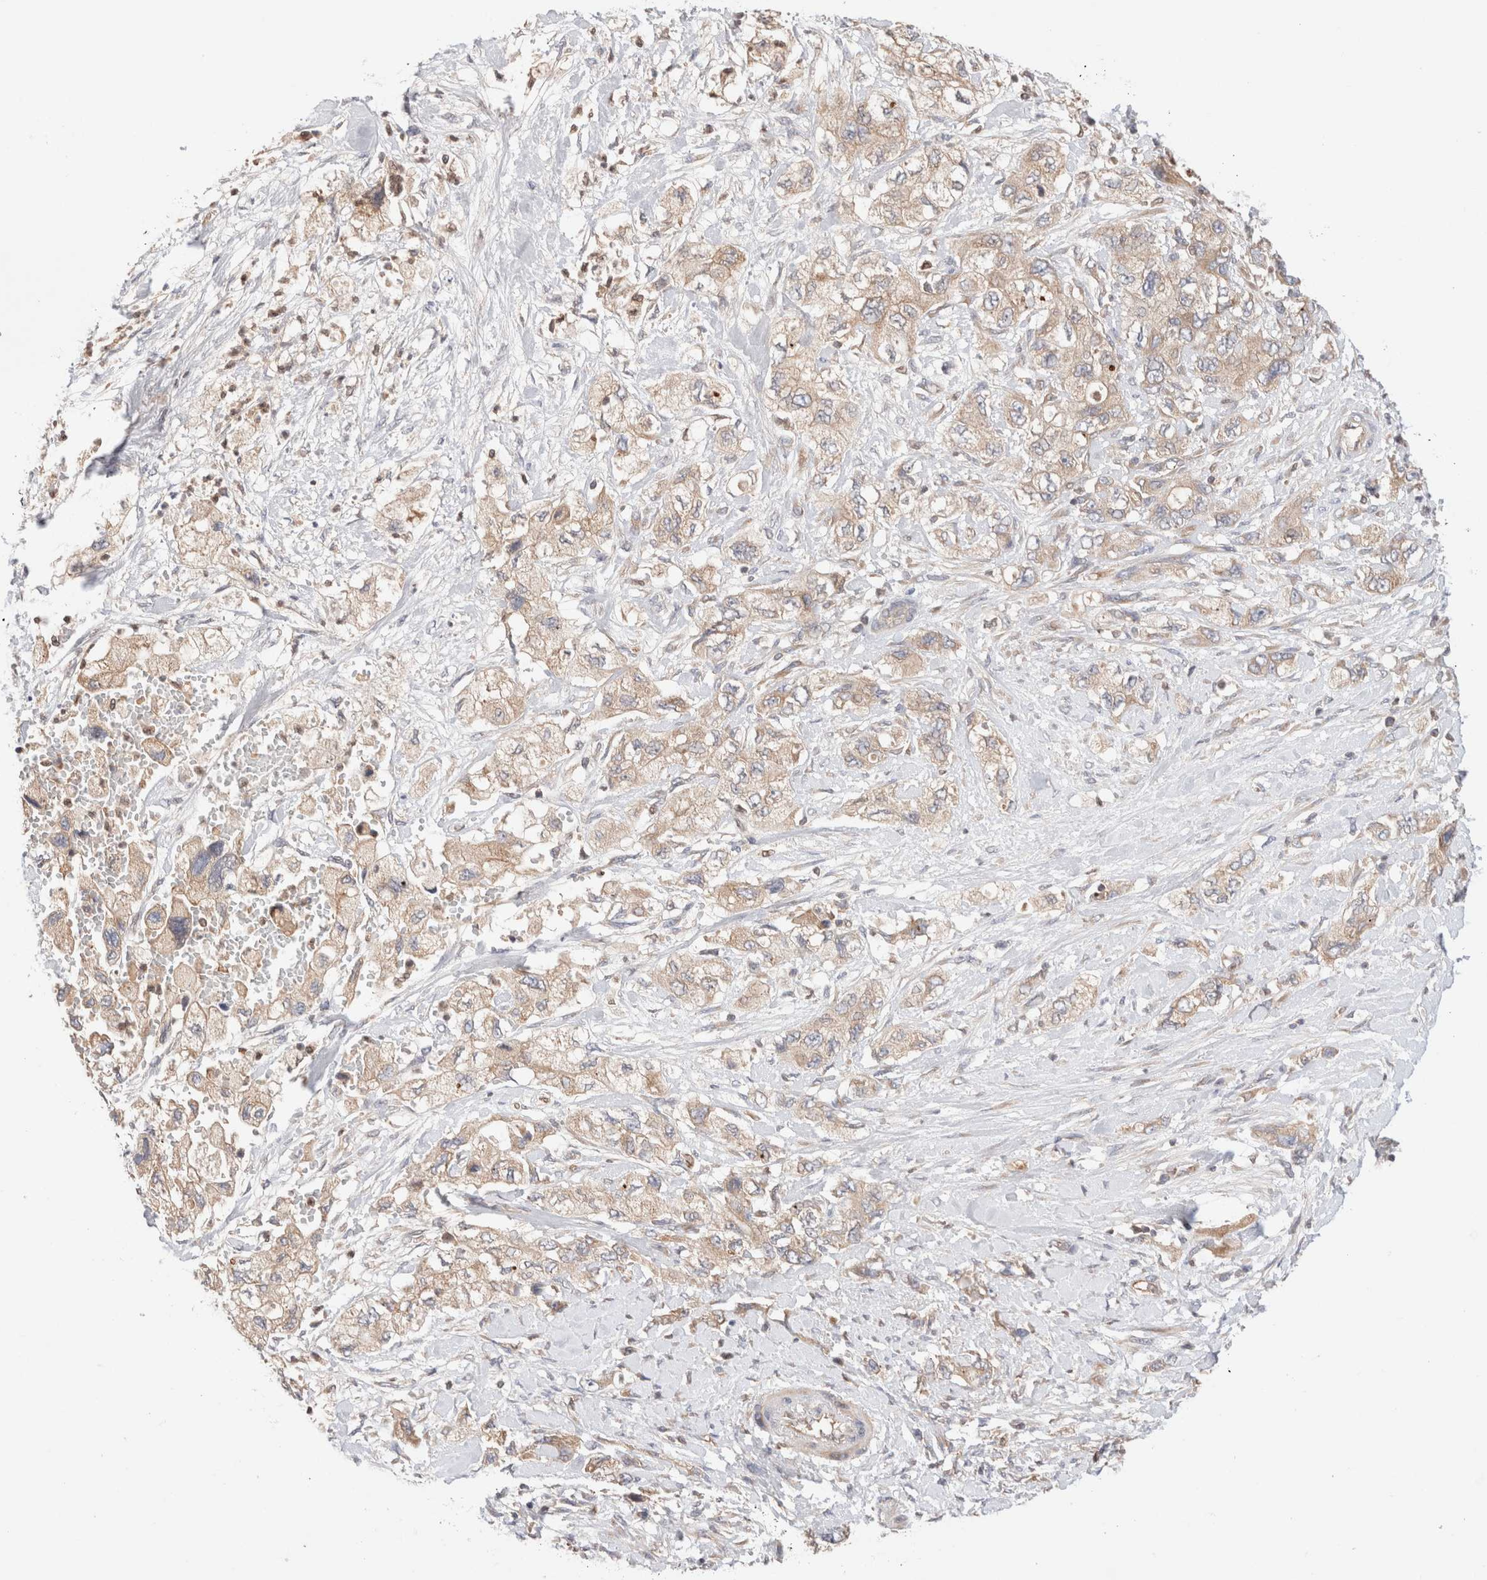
{"staining": {"intensity": "moderate", "quantity": ">75%", "location": "cytoplasmic/membranous"}, "tissue": "pancreatic cancer", "cell_type": "Tumor cells", "image_type": "cancer", "snomed": [{"axis": "morphology", "description": "Adenocarcinoma, NOS"}, {"axis": "topography", "description": "Pancreas"}], "caption": "Pancreatic adenocarcinoma was stained to show a protein in brown. There is medium levels of moderate cytoplasmic/membranous positivity in about >75% of tumor cells.", "gene": "SIKE1", "patient": {"sex": "female", "age": 73}}